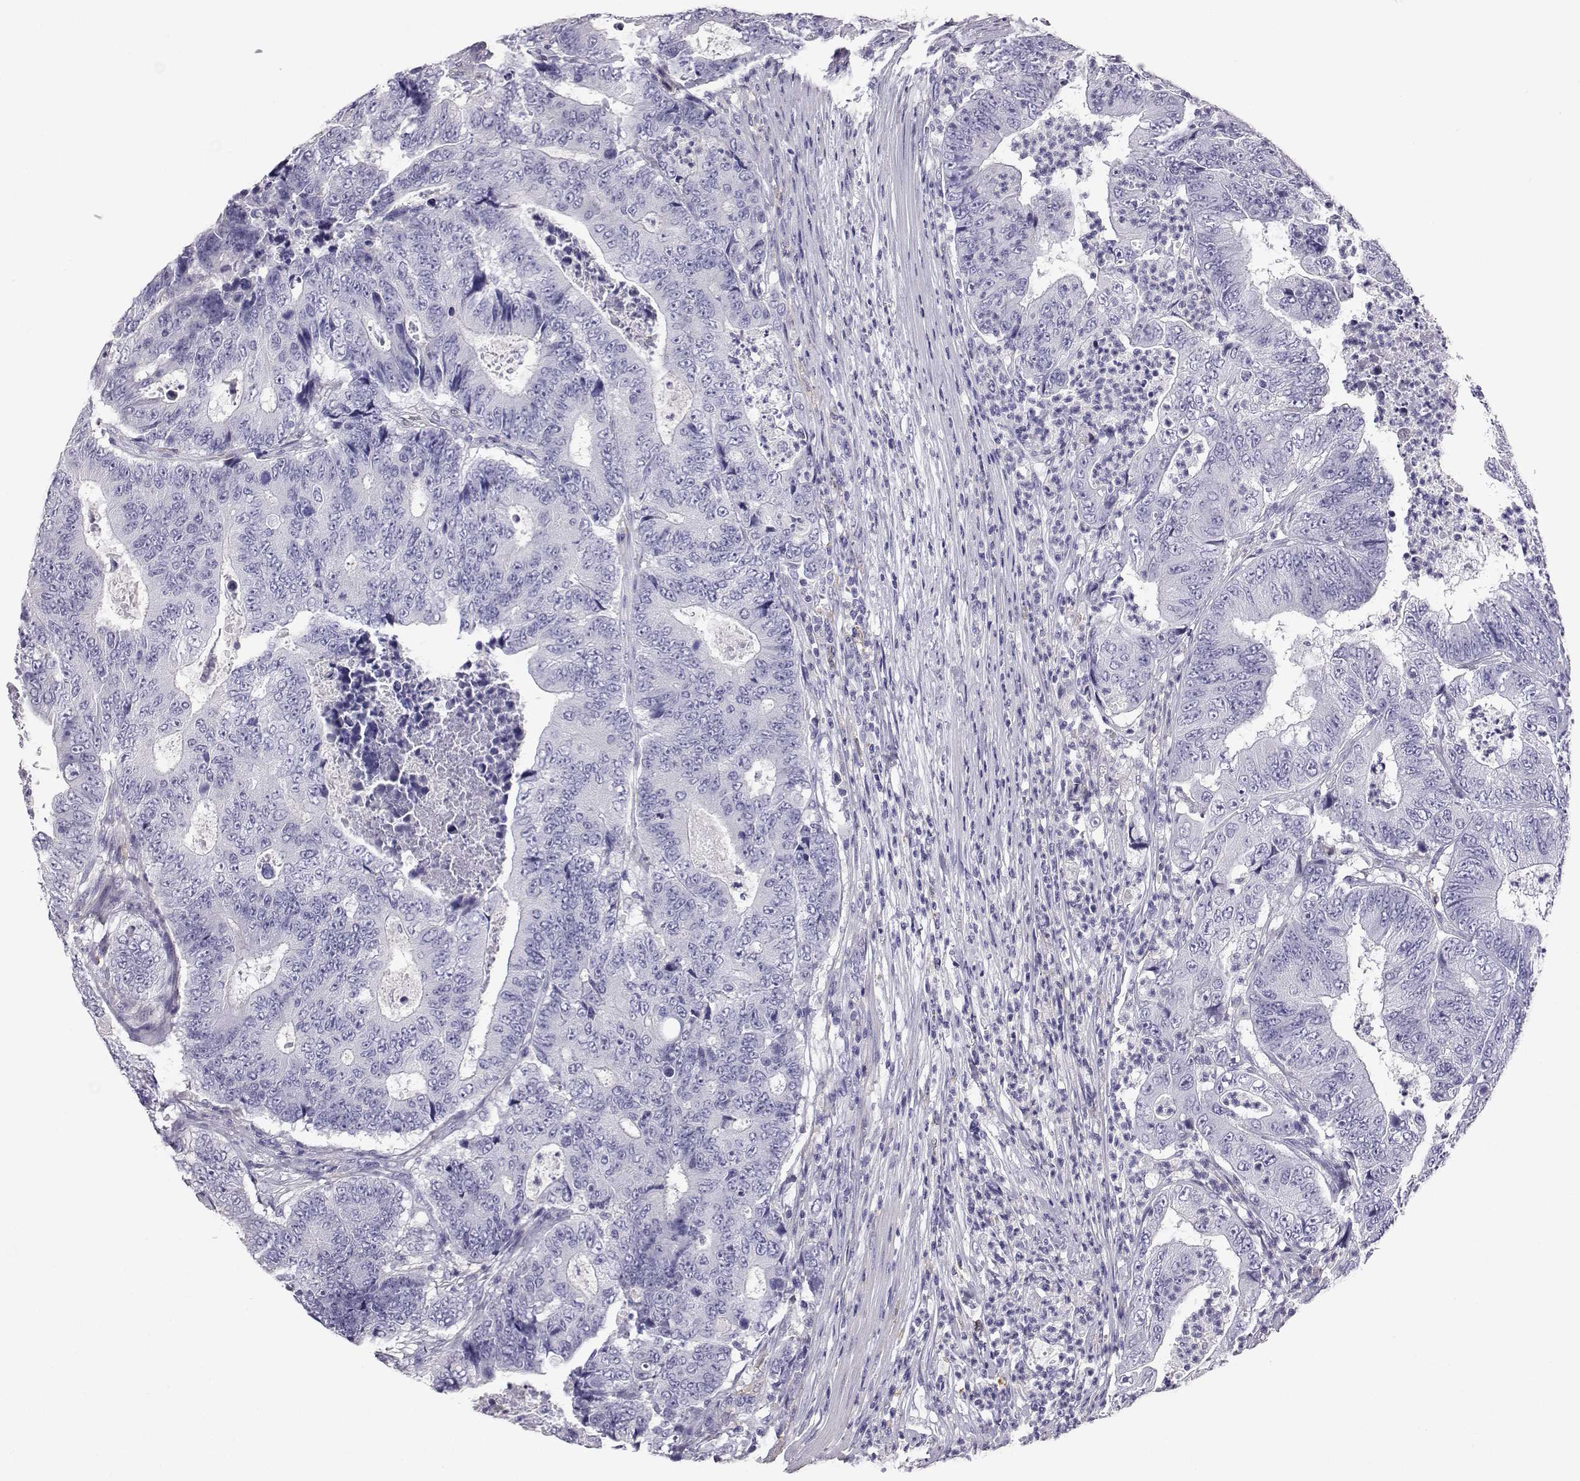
{"staining": {"intensity": "negative", "quantity": "none", "location": "none"}, "tissue": "colorectal cancer", "cell_type": "Tumor cells", "image_type": "cancer", "snomed": [{"axis": "morphology", "description": "Adenocarcinoma, NOS"}, {"axis": "topography", "description": "Colon"}], "caption": "DAB immunohistochemical staining of colorectal adenocarcinoma shows no significant expression in tumor cells.", "gene": "AKR1B1", "patient": {"sex": "female", "age": 48}}